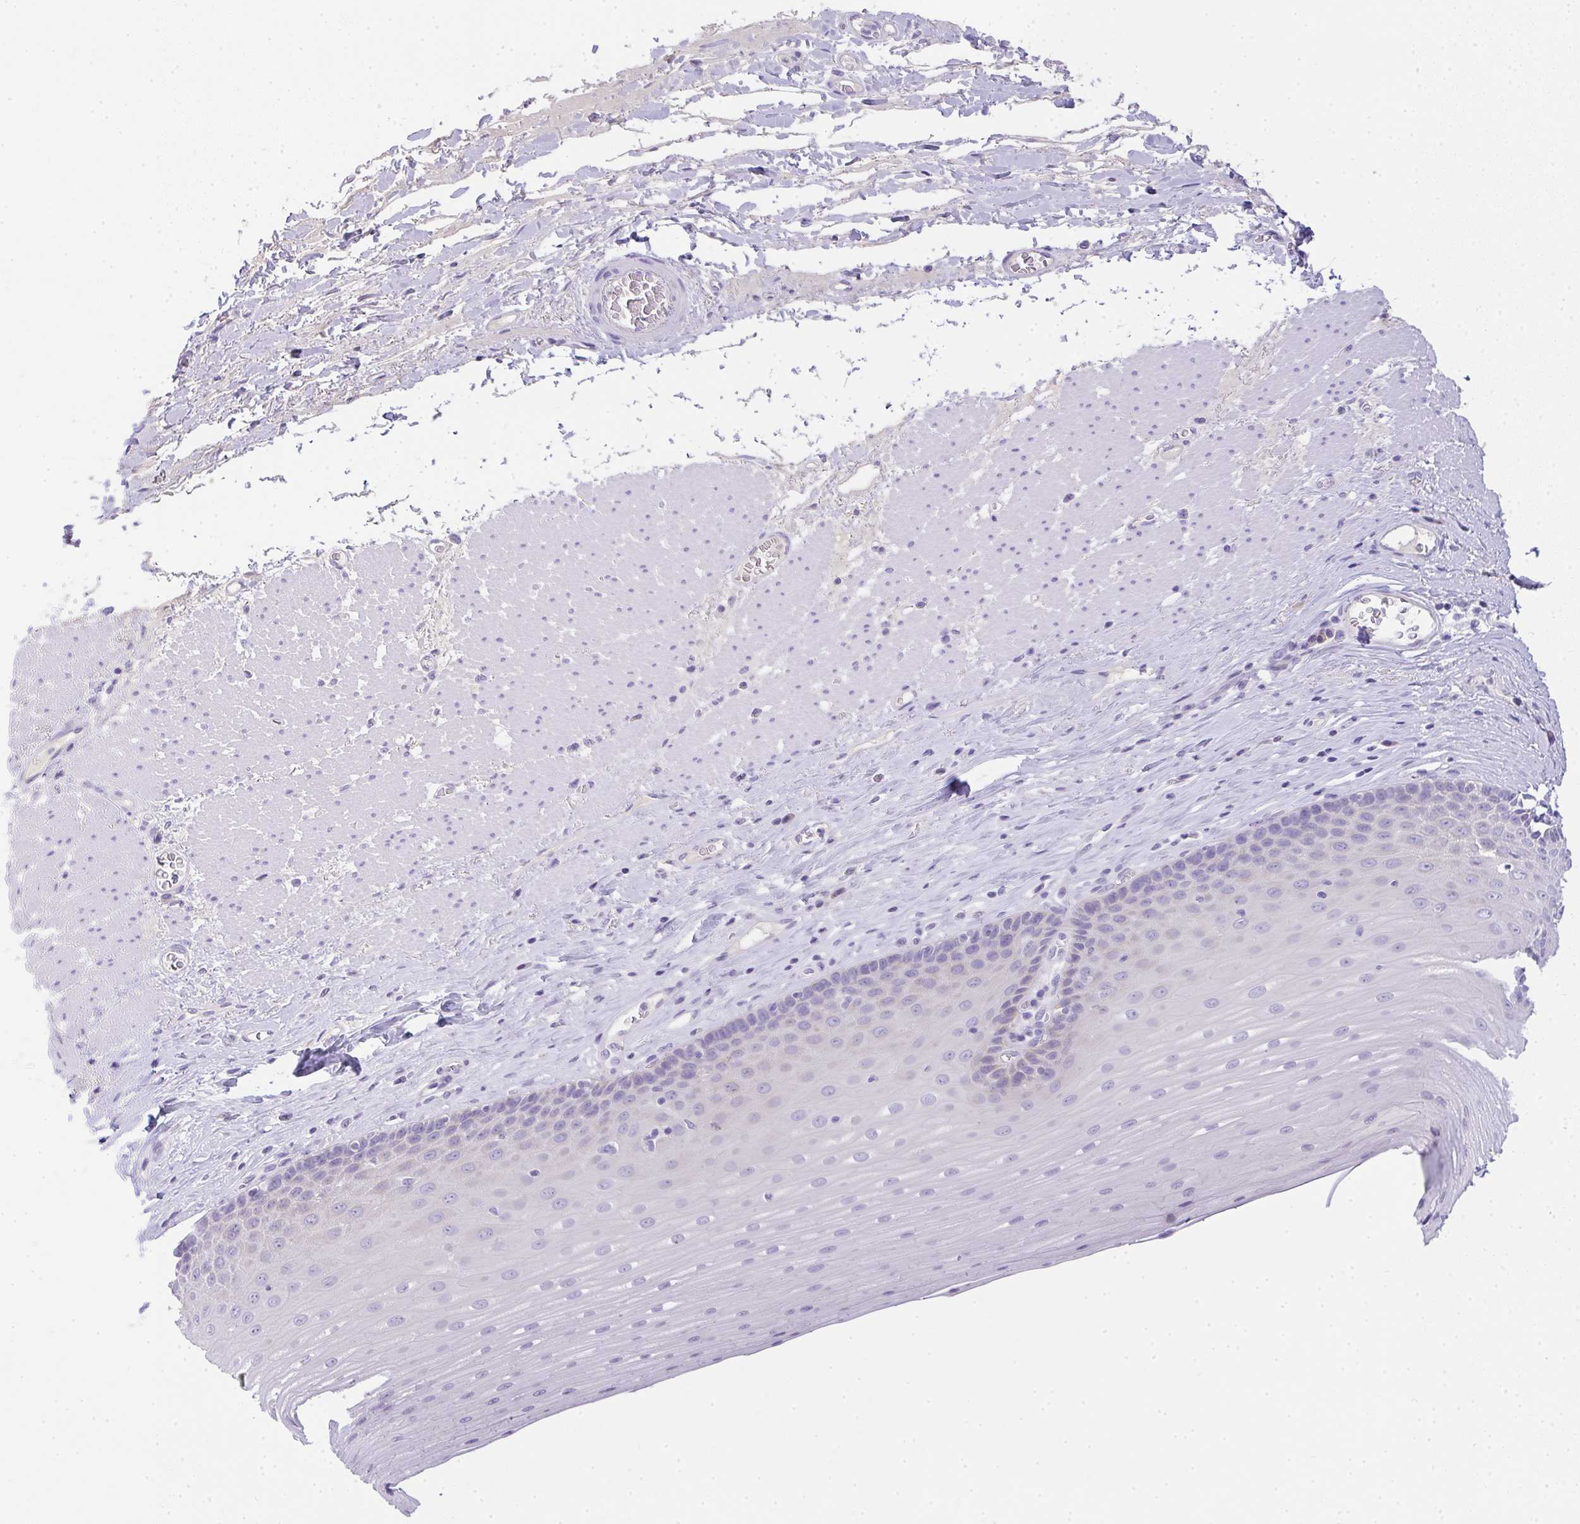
{"staining": {"intensity": "negative", "quantity": "none", "location": "none"}, "tissue": "esophagus", "cell_type": "Squamous epithelial cells", "image_type": "normal", "snomed": [{"axis": "morphology", "description": "Normal tissue, NOS"}, {"axis": "topography", "description": "Esophagus"}], "caption": "Photomicrograph shows no protein staining in squamous epithelial cells of unremarkable esophagus. Brightfield microscopy of IHC stained with DAB (brown) and hematoxylin (blue), captured at high magnification.", "gene": "COX7B", "patient": {"sex": "male", "age": 62}}